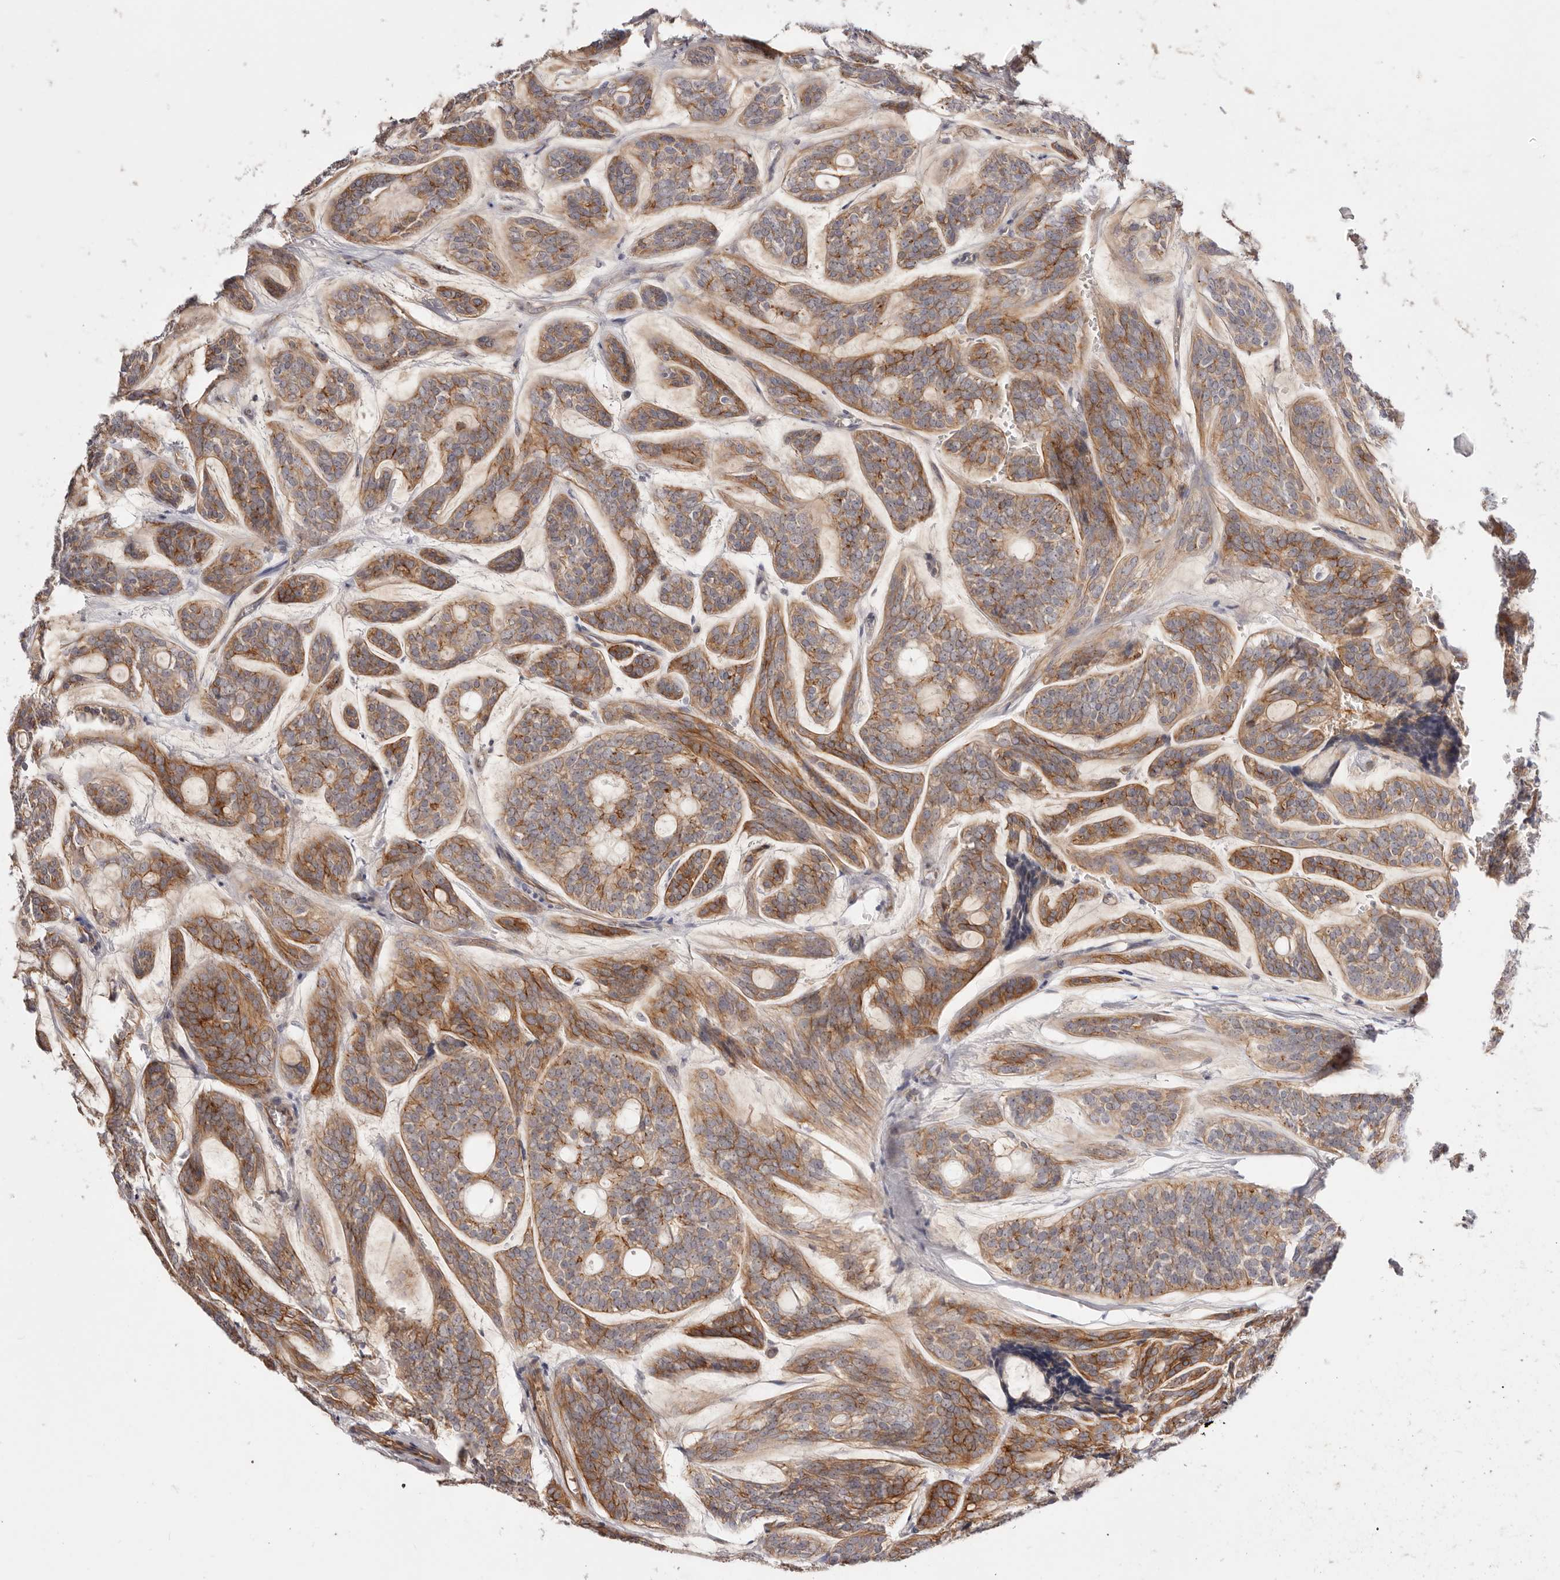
{"staining": {"intensity": "moderate", "quantity": ">75%", "location": "cytoplasmic/membranous"}, "tissue": "head and neck cancer", "cell_type": "Tumor cells", "image_type": "cancer", "snomed": [{"axis": "morphology", "description": "Adenocarcinoma, NOS"}, {"axis": "topography", "description": "Head-Neck"}], "caption": "A photomicrograph of head and neck adenocarcinoma stained for a protein shows moderate cytoplasmic/membranous brown staining in tumor cells. The staining was performed using DAB, with brown indicating positive protein expression. Nuclei are stained blue with hematoxylin.", "gene": "SLC35B2", "patient": {"sex": "male", "age": 66}}